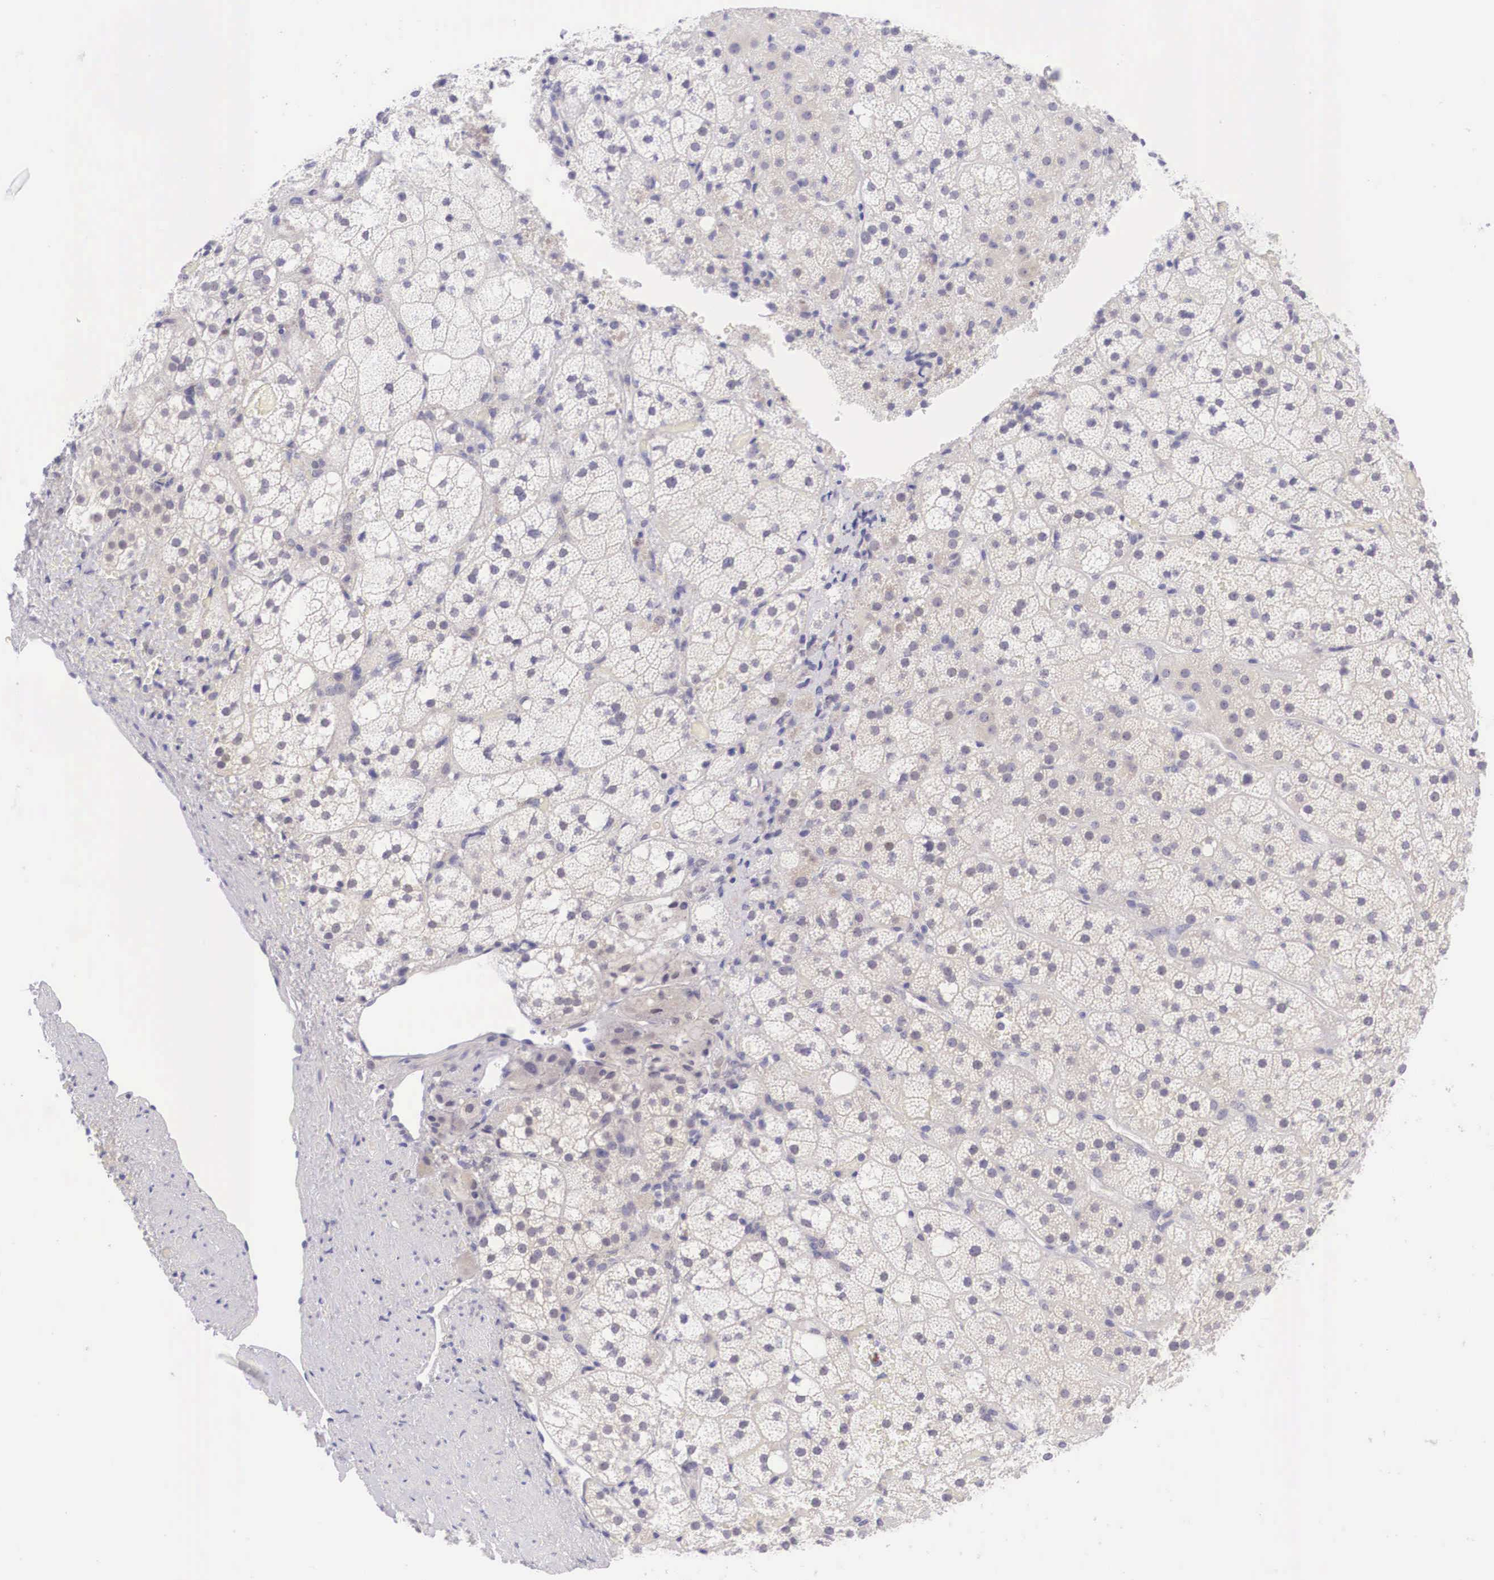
{"staining": {"intensity": "negative", "quantity": "none", "location": "none"}, "tissue": "adrenal gland", "cell_type": "Glandular cells", "image_type": "normal", "snomed": [{"axis": "morphology", "description": "Normal tissue, NOS"}, {"axis": "topography", "description": "Adrenal gland"}], "caption": "High power microscopy photomicrograph of an IHC histopathology image of normal adrenal gland, revealing no significant expression in glandular cells. Brightfield microscopy of immunohistochemistry stained with DAB (brown) and hematoxylin (blue), captured at high magnification.", "gene": "BCL6", "patient": {"sex": "male", "age": 53}}